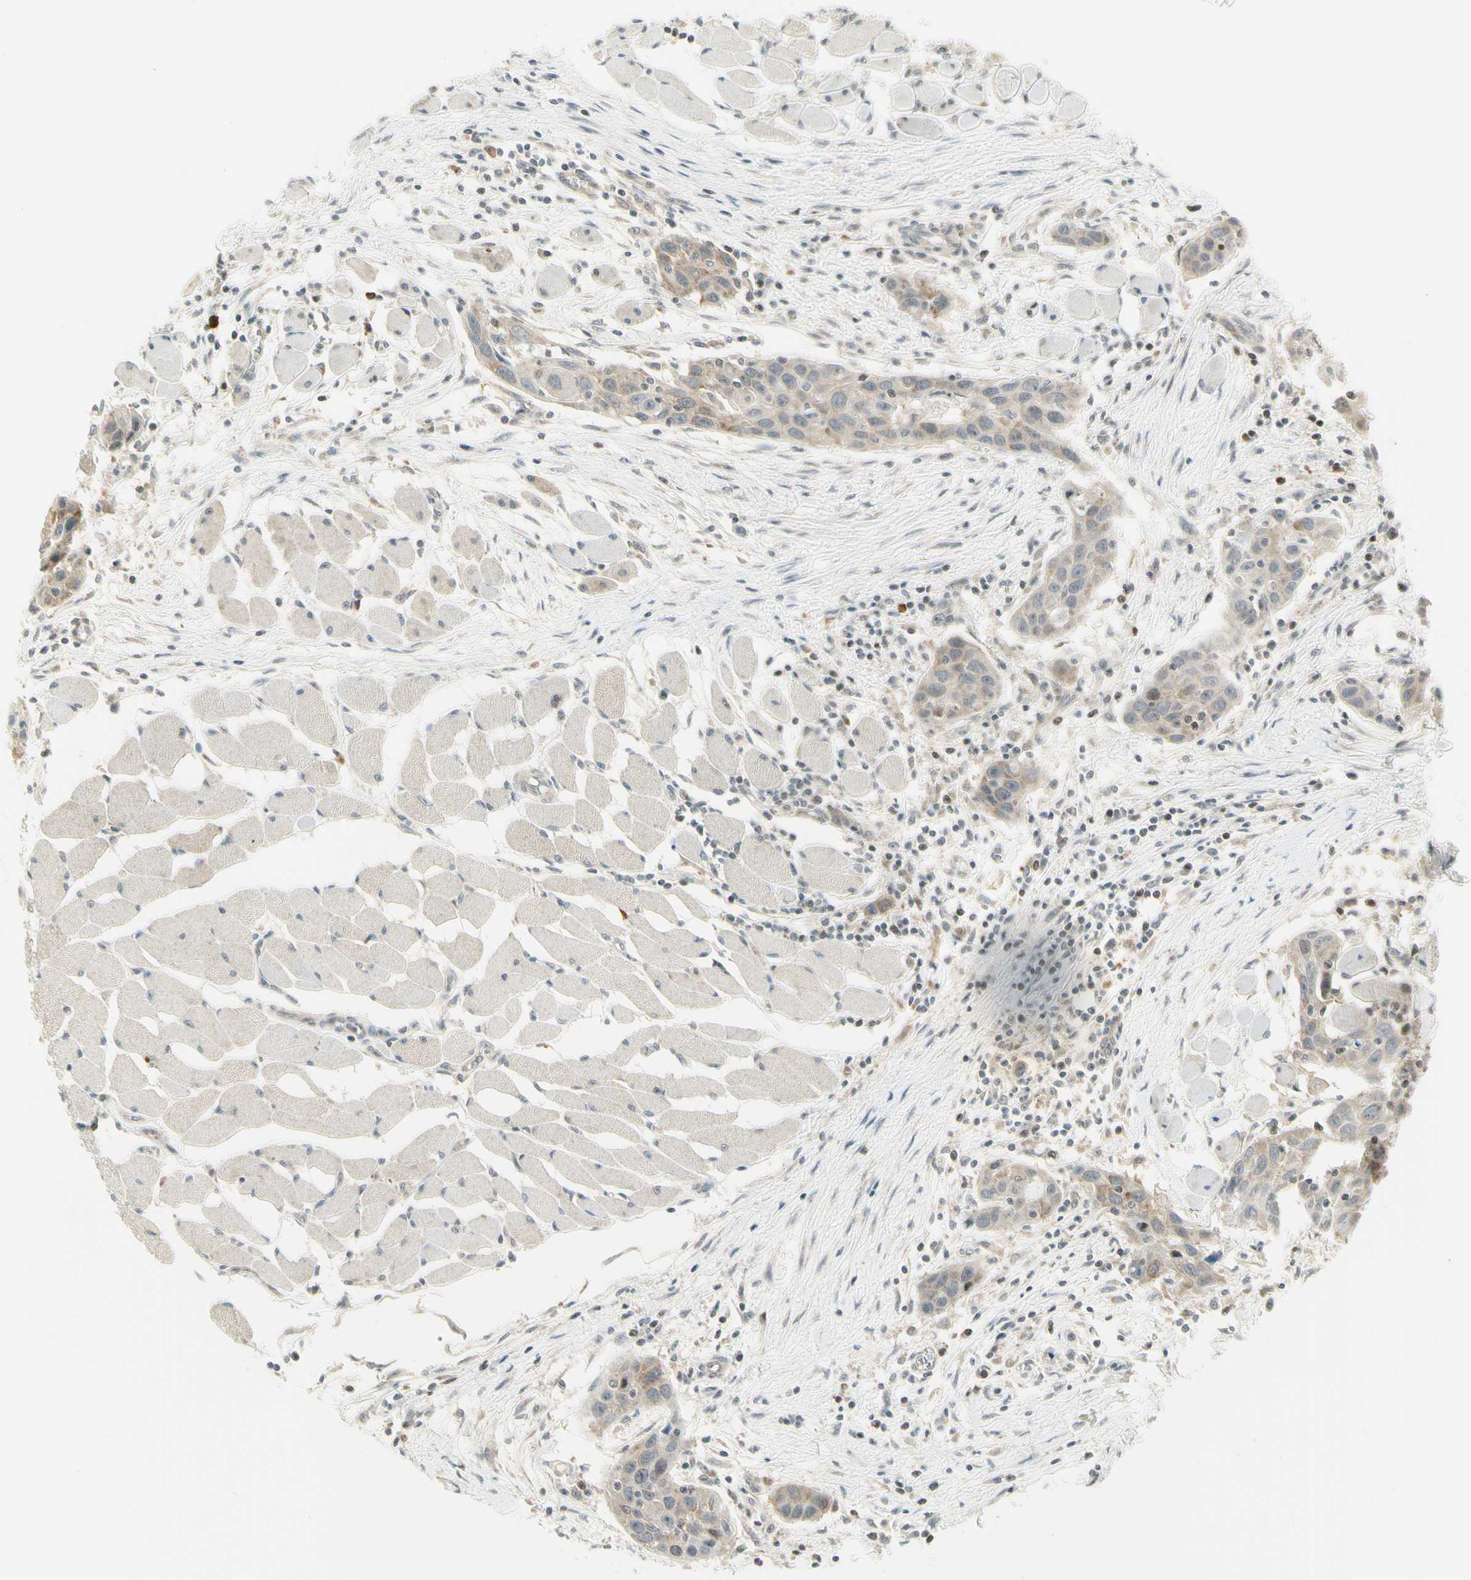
{"staining": {"intensity": "weak", "quantity": ">75%", "location": "cytoplasmic/membranous"}, "tissue": "head and neck cancer", "cell_type": "Tumor cells", "image_type": "cancer", "snomed": [{"axis": "morphology", "description": "Squamous cell carcinoma, NOS"}, {"axis": "topography", "description": "Oral tissue"}, {"axis": "topography", "description": "Head-Neck"}], "caption": "A low amount of weak cytoplasmic/membranous positivity is present in approximately >75% of tumor cells in squamous cell carcinoma (head and neck) tissue. Immunohistochemistry stains the protein of interest in brown and the nuclei are stained blue.", "gene": "TPT1", "patient": {"sex": "female", "age": 50}}